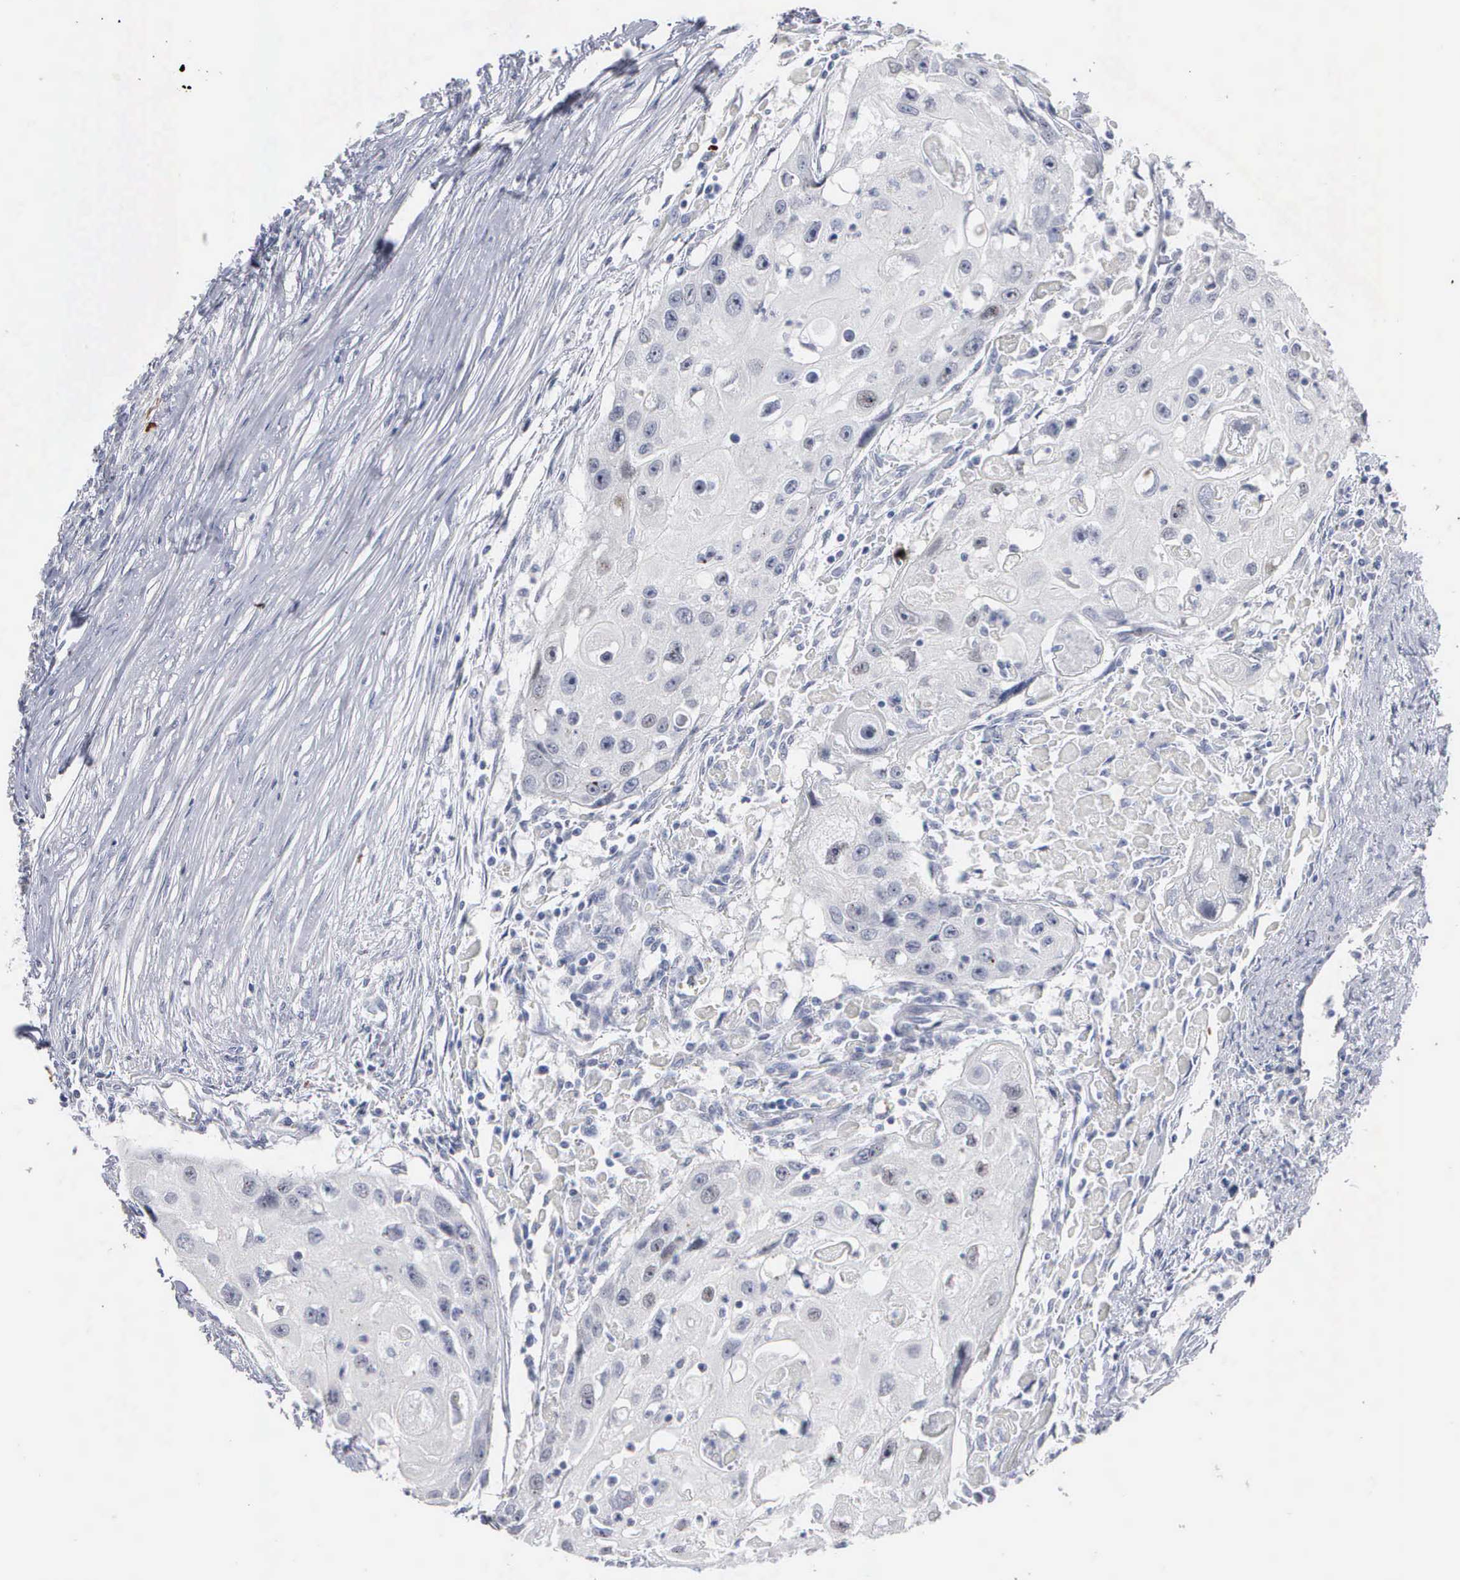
{"staining": {"intensity": "negative", "quantity": "none", "location": "none"}, "tissue": "head and neck cancer", "cell_type": "Tumor cells", "image_type": "cancer", "snomed": [{"axis": "morphology", "description": "Squamous cell carcinoma, NOS"}, {"axis": "topography", "description": "Head-Neck"}], "caption": "Immunohistochemistry of human head and neck cancer (squamous cell carcinoma) shows no expression in tumor cells.", "gene": "ASPHD2", "patient": {"sex": "male", "age": 64}}